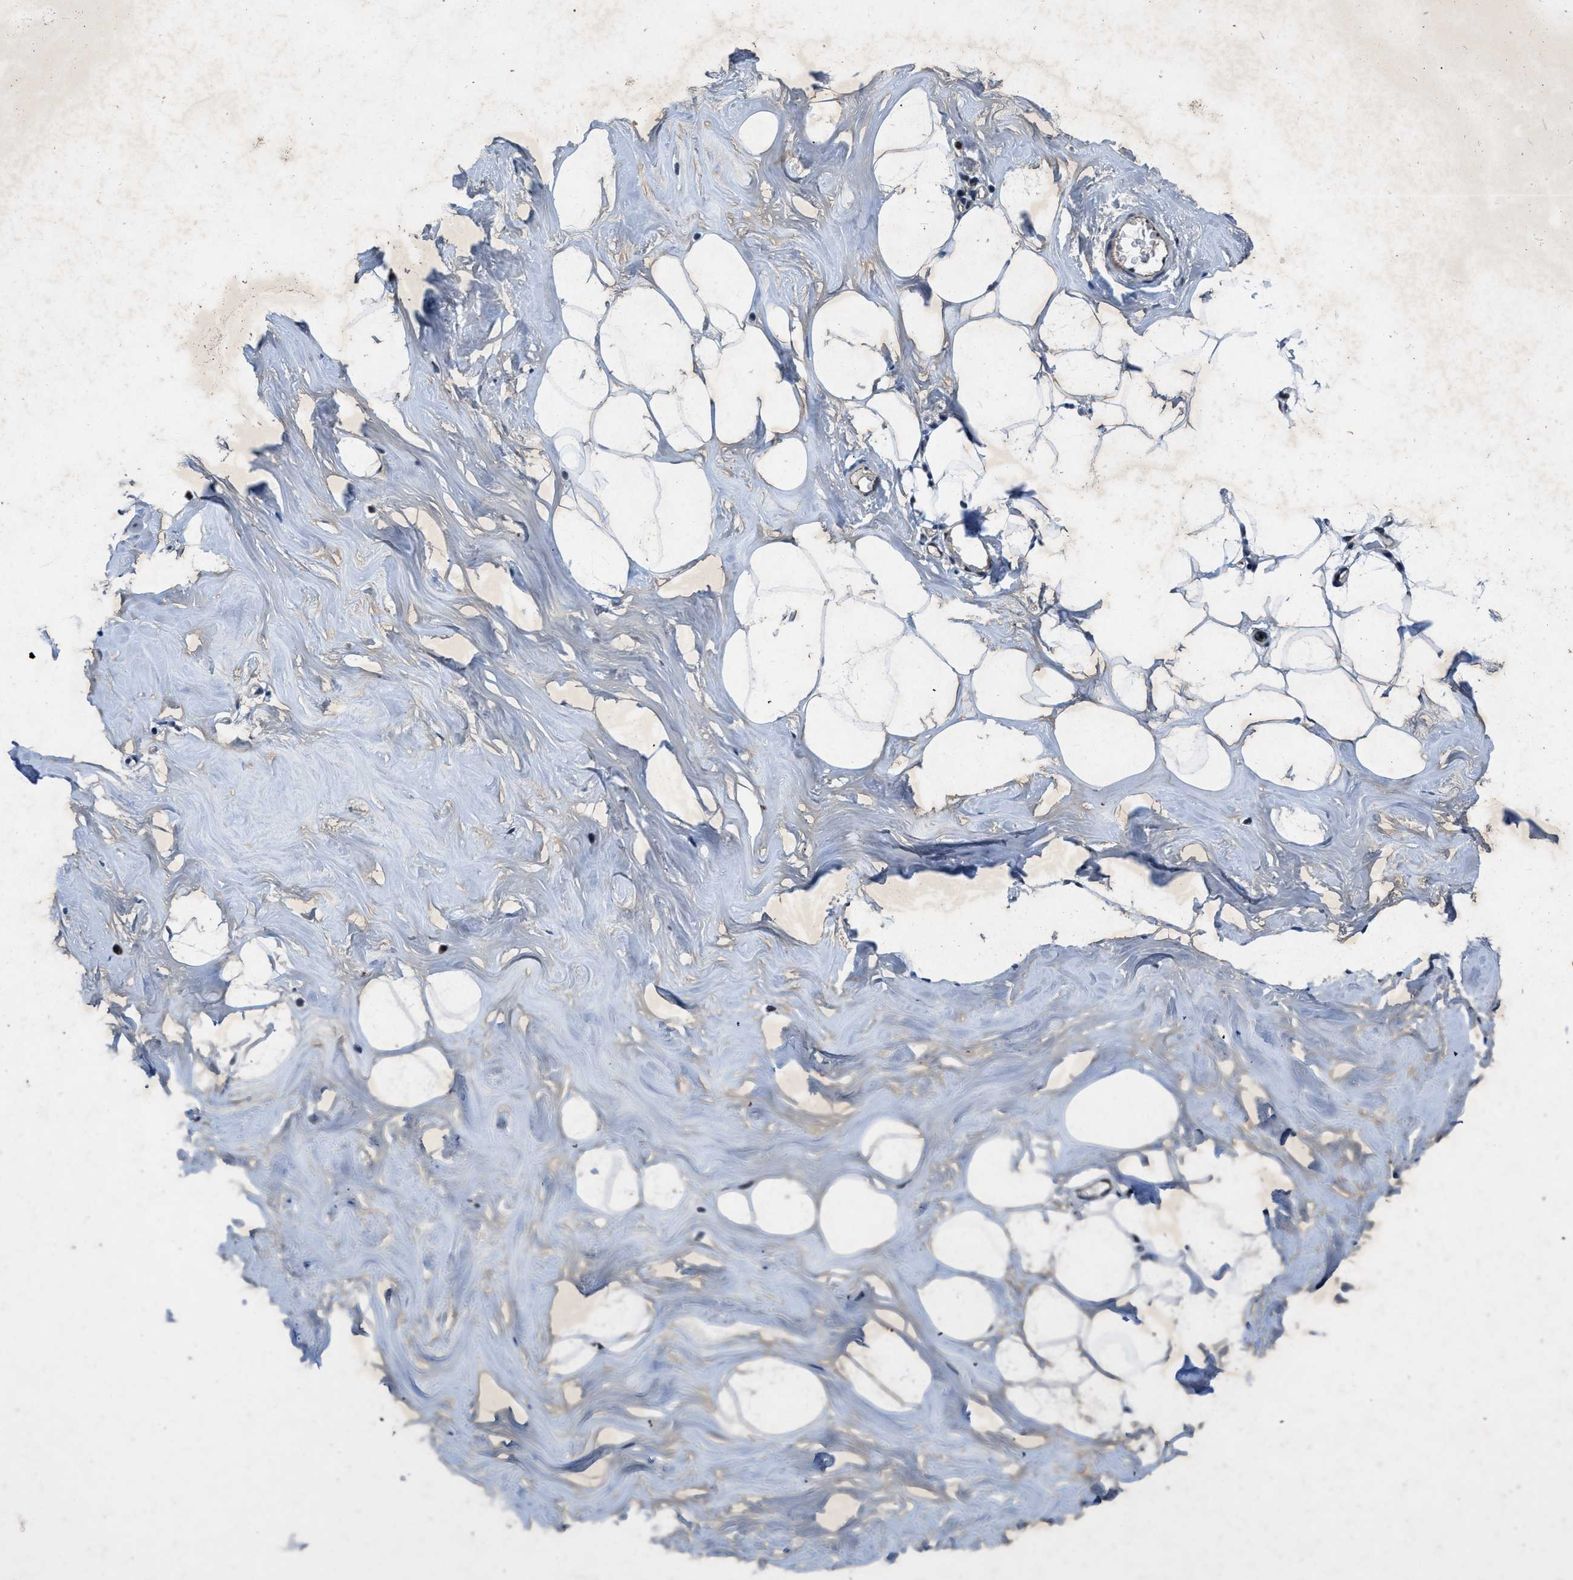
{"staining": {"intensity": "moderate", "quantity": "25%-75%", "location": "cytoplasmic/membranous,nuclear"}, "tissue": "adipose tissue", "cell_type": "Adipocytes", "image_type": "normal", "snomed": [{"axis": "morphology", "description": "Normal tissue, NOS"}, {"axis": "morphology", "description": "Fibrosis, NOS"}, {"axis": "topography", "description": "Breast"}, {"axis": "topography", "description": "Adipose tissue"}], "caption": "Brown immunohistochemical staining in benign adipose tissue shows moderate cytoplasmic/membranous,nuclear staining in about 25%-75% of adipocytes.", "gene": "ZNHIT1", "patient": {"sex": "female", "age": 39}}